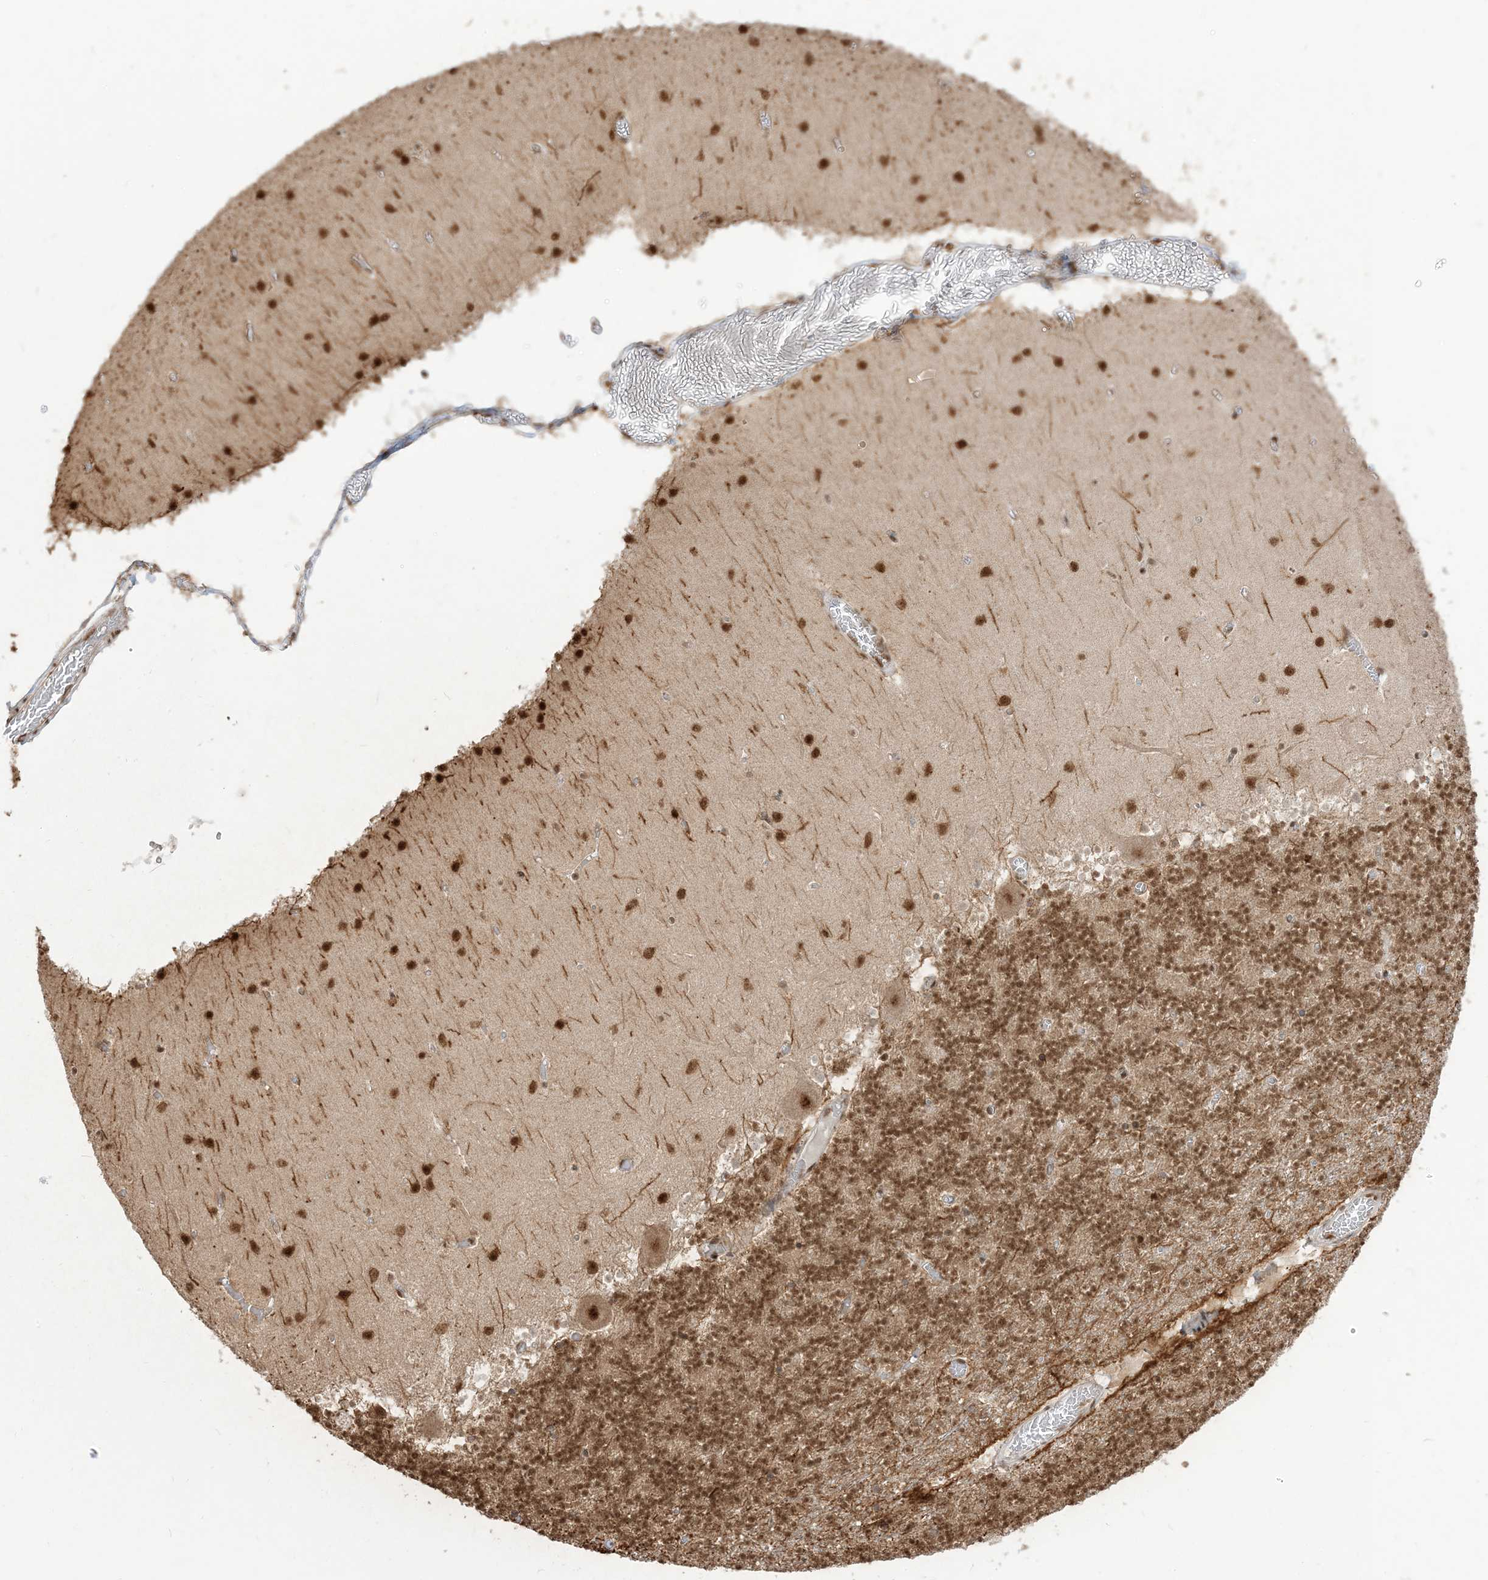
{"staining": {"intensity": "strong", "quantity": ">75%", "location": "nuclear"}, "tissue": "cerebellum", "cell_type": "Cells in granular layer", "image_type": "normal", "snomed": [{"axis": "morphology", "description": "Normal tissue, NOS"}, {"axis": "topography", "description": "Cerebellum"}], "caption": "Strong nuclear expression is appreciated in approximately >75% of cells in granular layer in unremarkable cerebellum. The staining is performed using DAB (3,3'-diaminobenzidine) brown chromogen to label protein expression. The nuclei are counter-stained blue using hematoxylin.", "gene": "ARGLU1", "patient": {"sex": "female", "age": 28}}